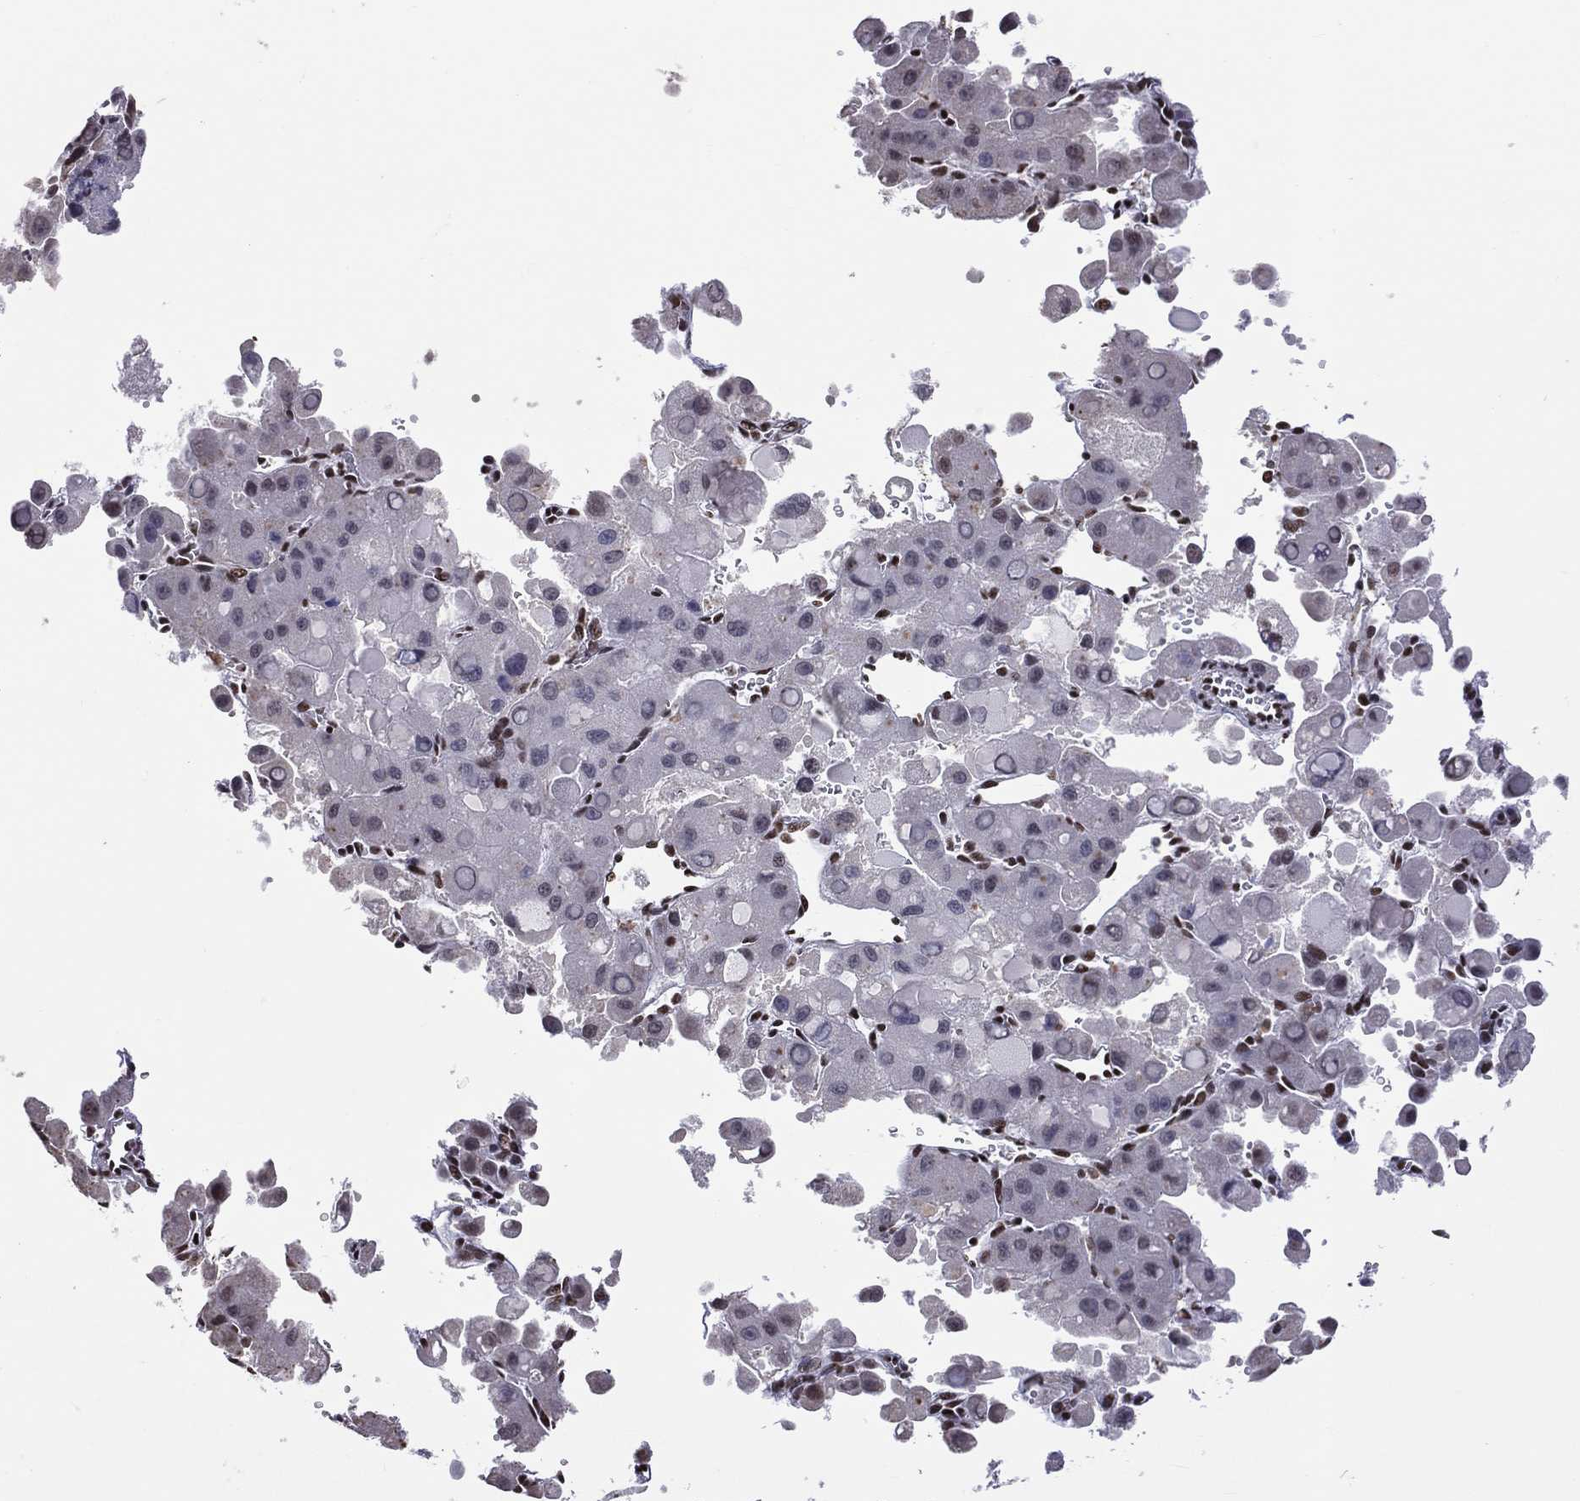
{"staining": {"intensity": "negative", "quantity": "none", "location": "none"}, "tissue": "liver cancer", "cell_type": "Tumor cells", "image_type": "cancer", "snomed": [{"axis": "morphology", "description": "Carcinoma, Hepatocellular, NOS"}, {"axis": "topography", "description": "Liver"}], "caption": "The immunohistochemistry histopathology image has no significant staining in tumor cells of liver cancer (hepatocellular carcinoma) tissue. (Immunohistochemistry (ihc), brightfield microscopy, high magnification).", "gene": "ZNF7", "patient": {"sex": "male", "age": 27}}